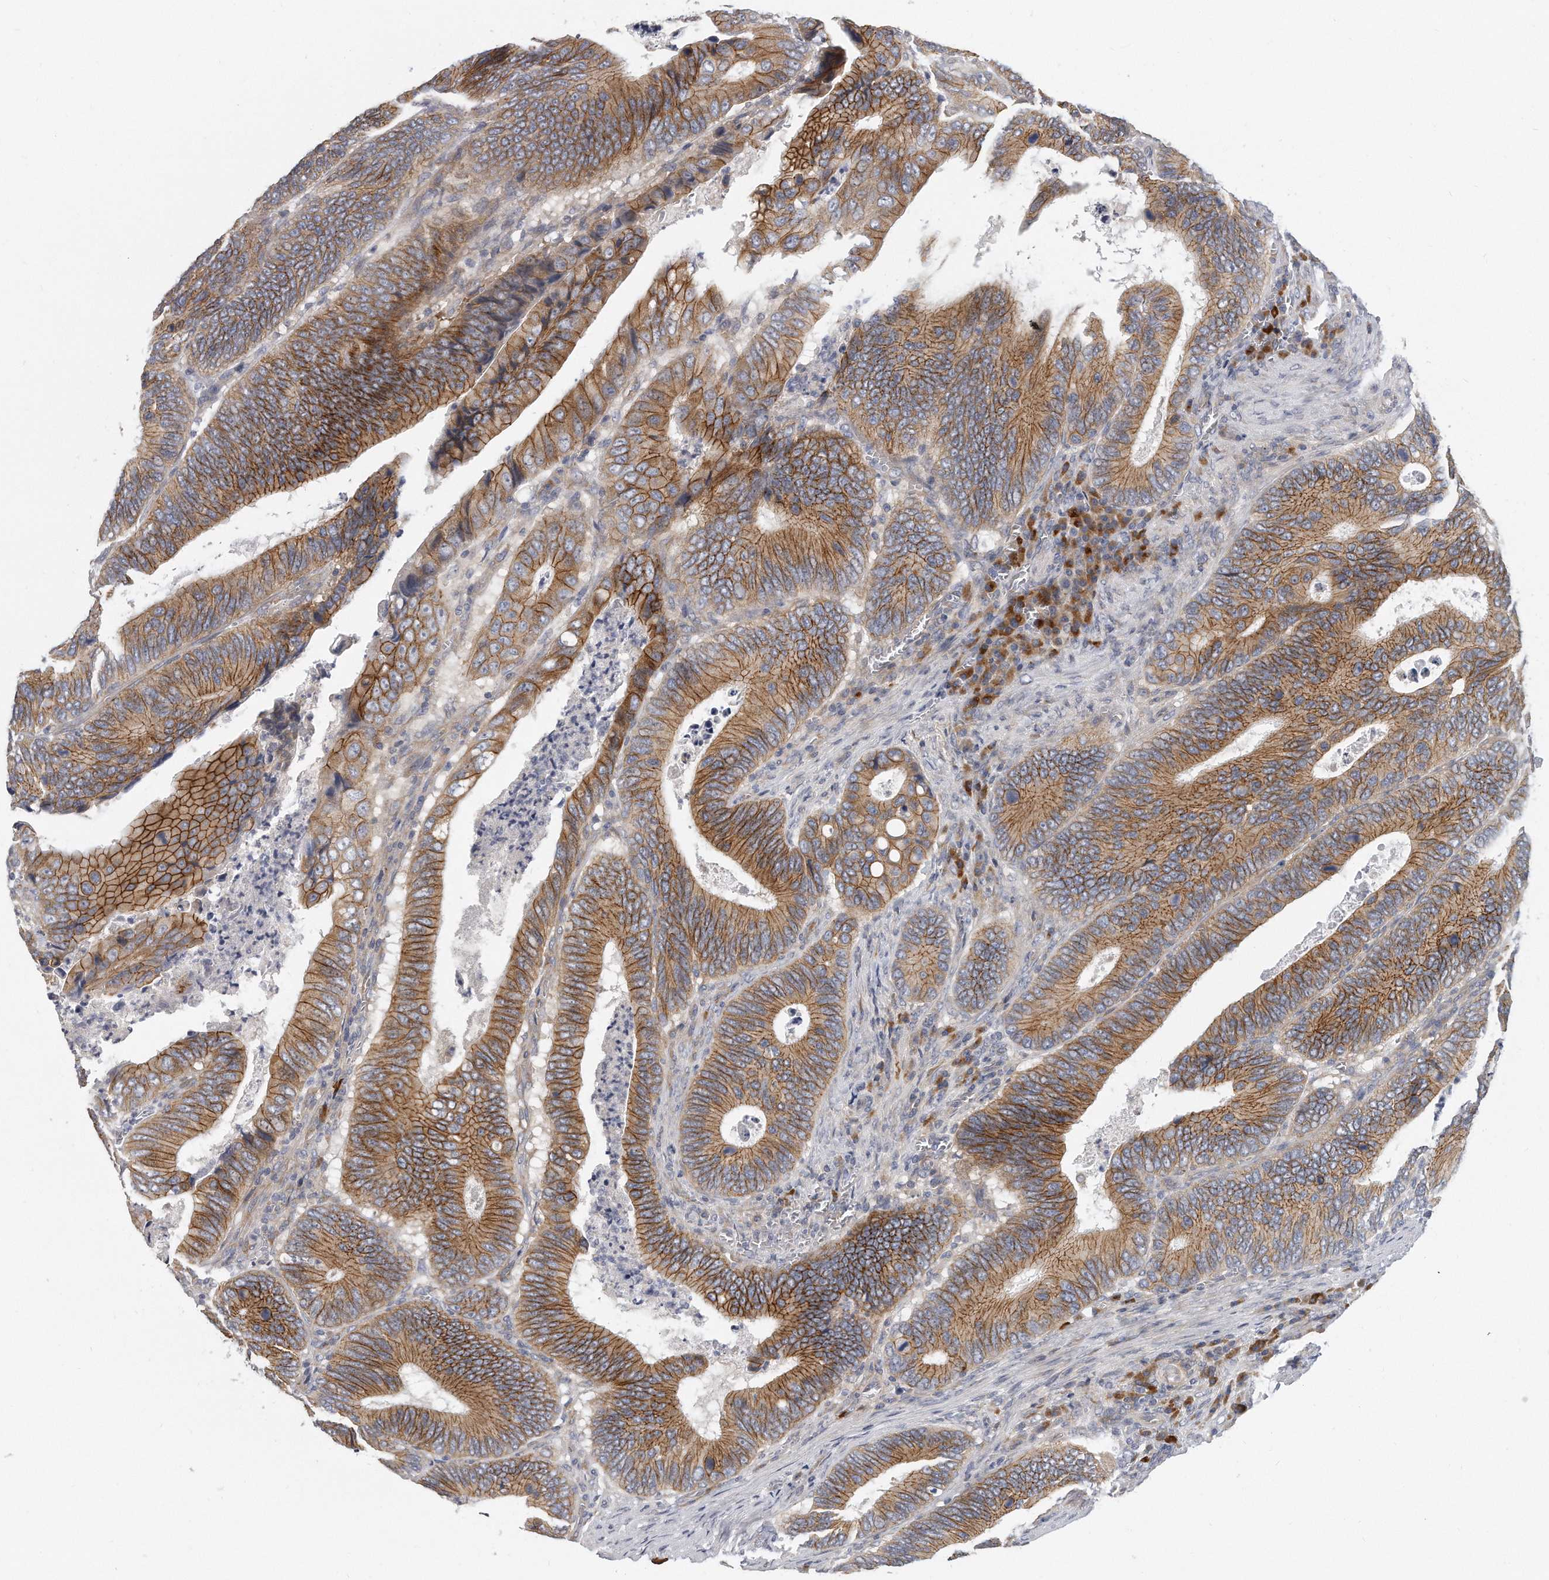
{"staining": {"intensity": "moderate", "quantity": ">75%", "location": "cytoplasmic/membranous"}, "tissue": "colorectal cancer", "cell_type": "Tumor cells", "image_type": "cancer", "snomed": [{"axis": "morphology", "description": "Inflammation, NOS"}, {"axis": "morphology", "description": "Adenocarcinoma, NOS"}, {"axis": "topography", "description": "Colon"}], "caption": "Approximately >75% of tumor cells in human colorectal adenocarcinoma display moderate cytoplasmic/membranous protein expression as visualized by brown immunohistochemical staining.", "gene": "PLEKHA6", "patient": {"sex": "male", "age": 72}}